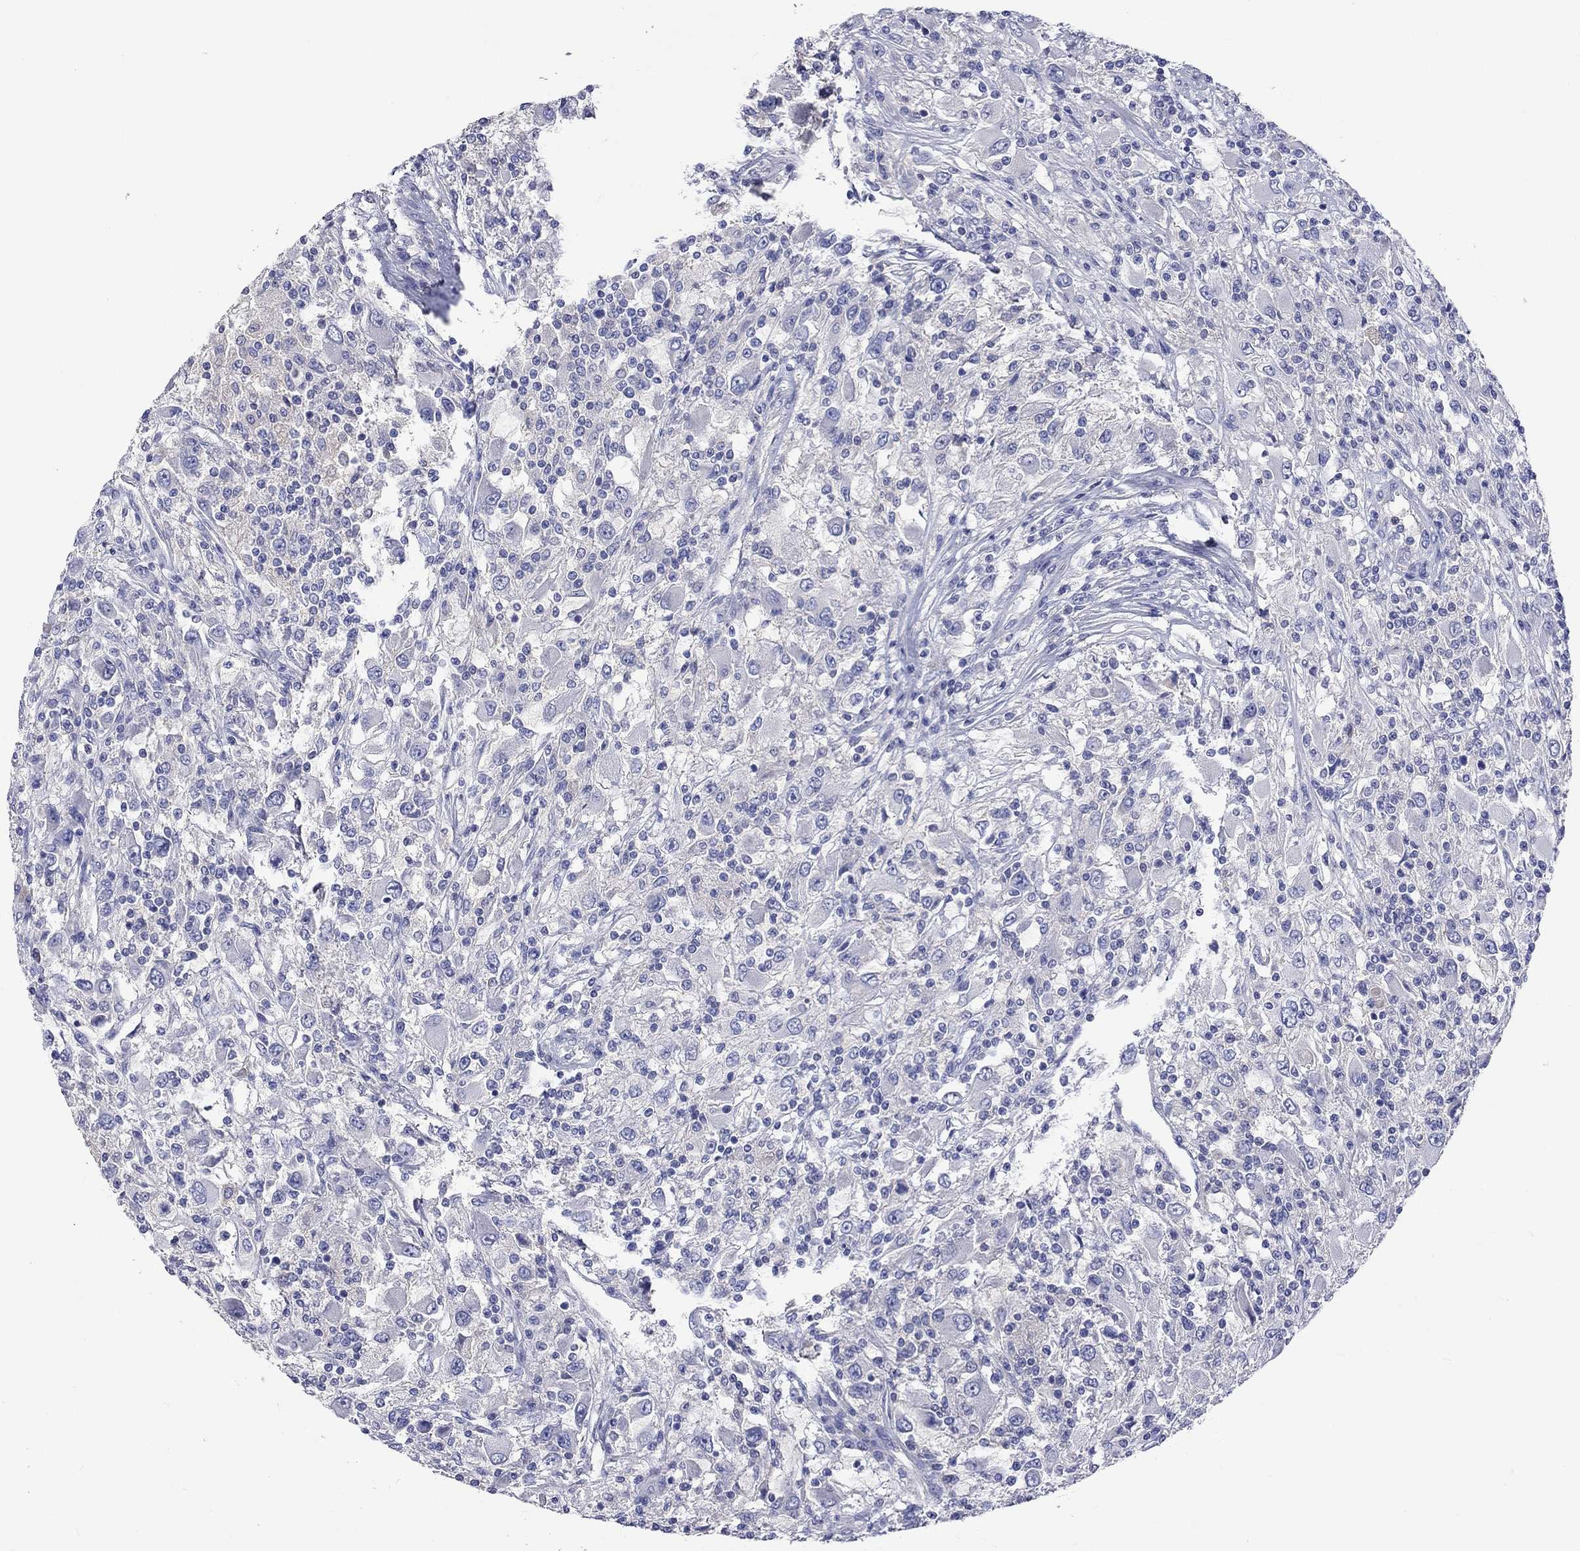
{"staining": {"intensity": "negative", "quantity": "none", "location": "none"}, "tissue": "renal cancer", "cell_type": "Tumor cells", "image_type": "cancer", "snomed": [{"axis": "morphology", "description": "Adenocarcinoma, NOS"}, {"axis": "topography", "description": "Kidney"}], "caption": "DAB immunohistochemical staining of renal cancer displays no significant staining in tumor cells.", "gene": "LRFN4", "patient": {"sex": "female", "age": 67}}